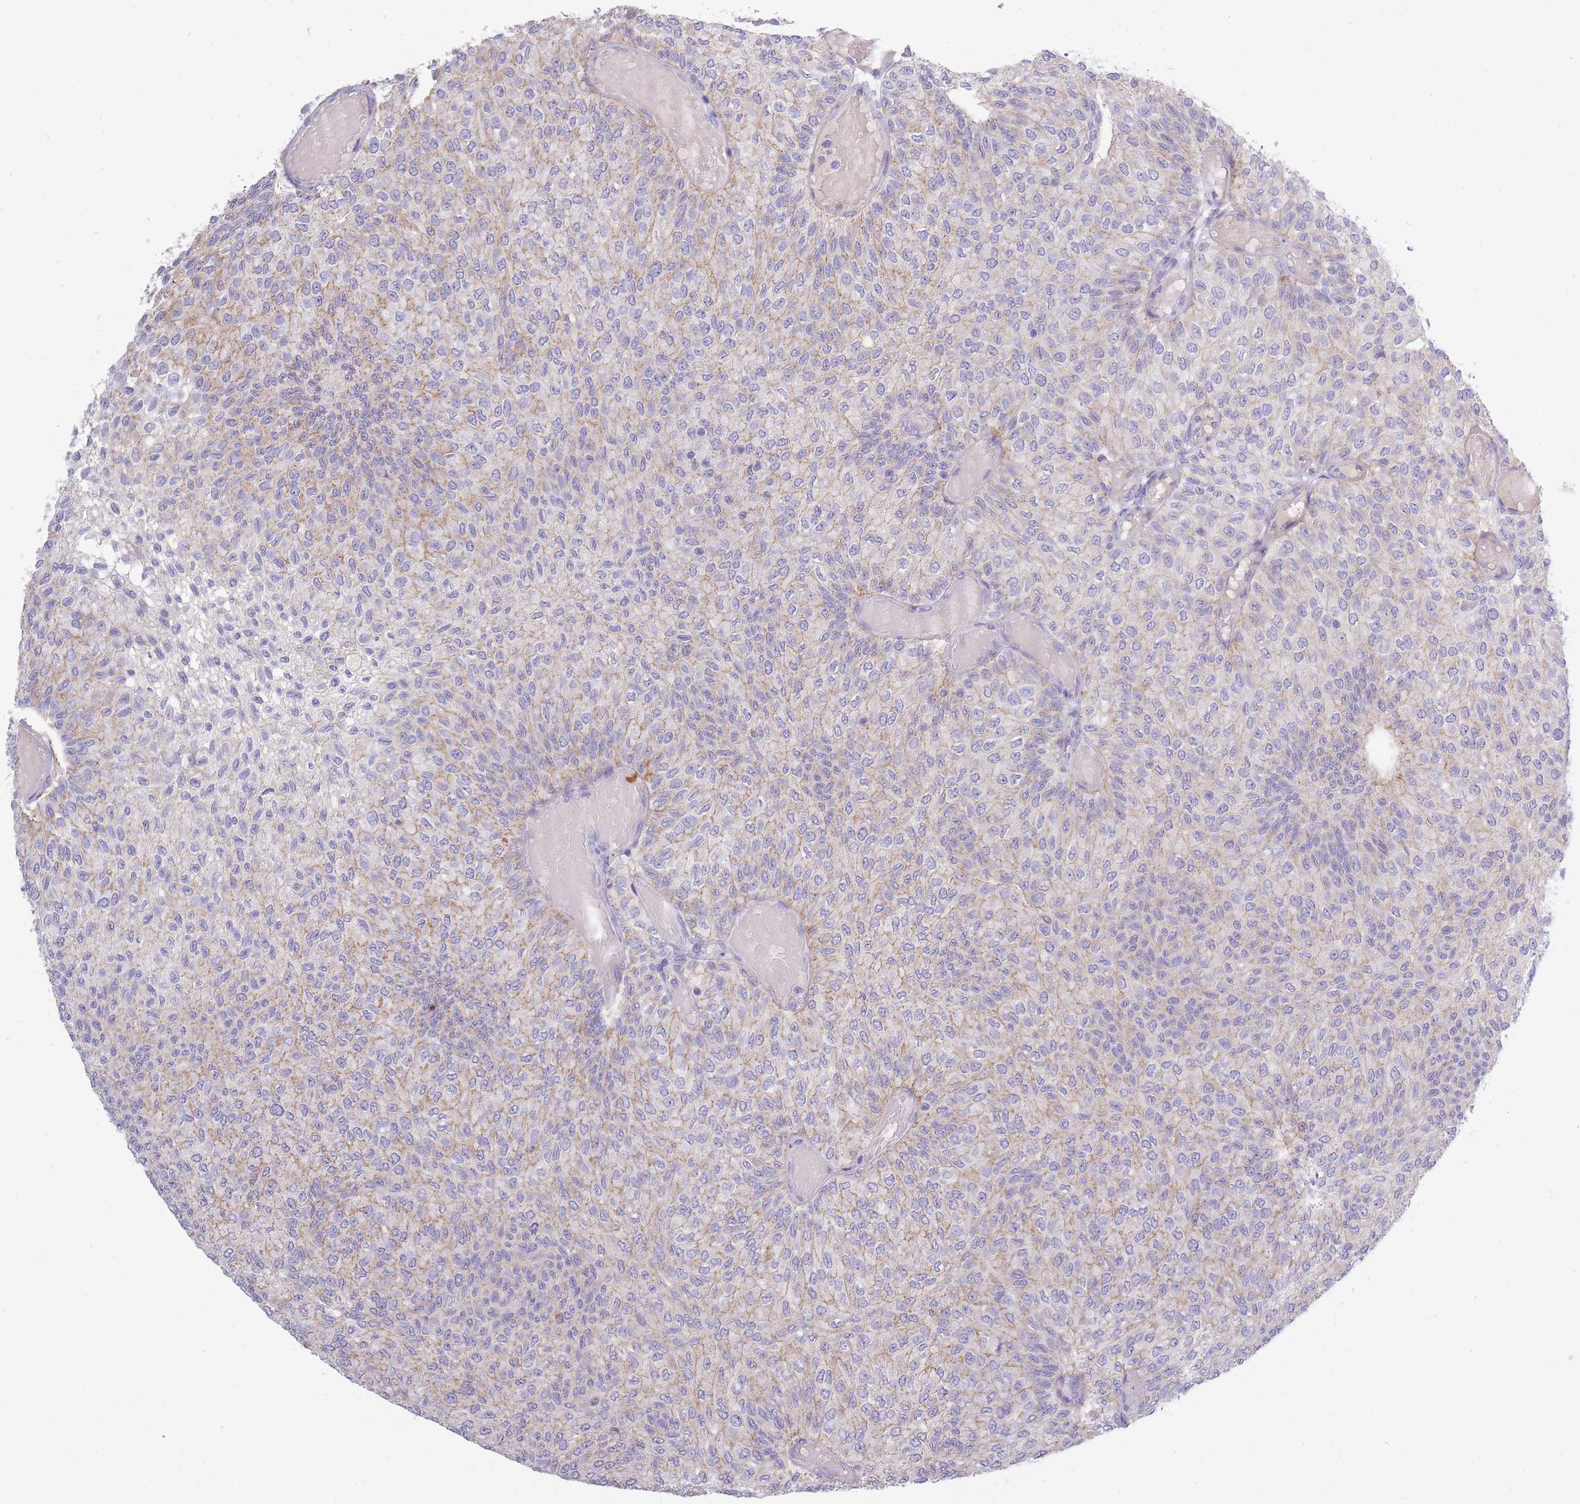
{"staining": {"intensity": "weak", "quantity": "<25%", "location": "cytoplasmic/membranous"}, "tissue": "urothelial cancer", "cell_type": "Tumor cells", "image_type": "cancer", "snomed": [{"axis": "morphology", "description": "Urothelial carcinoma, Low grade"}, {"axis": "topography", "description": "Urinary bladder"}], "caption": "The image exhibits no staining of tumor cells in urothelial cancer. Brightfield microscopy of IHC stained with DAB (3,3'-diaminobenzidine) (brown) and hematoxylin (blue), captured at high magnification.", "gene": "TRIM61", "patient": {"sex": "male", "age": 78}}